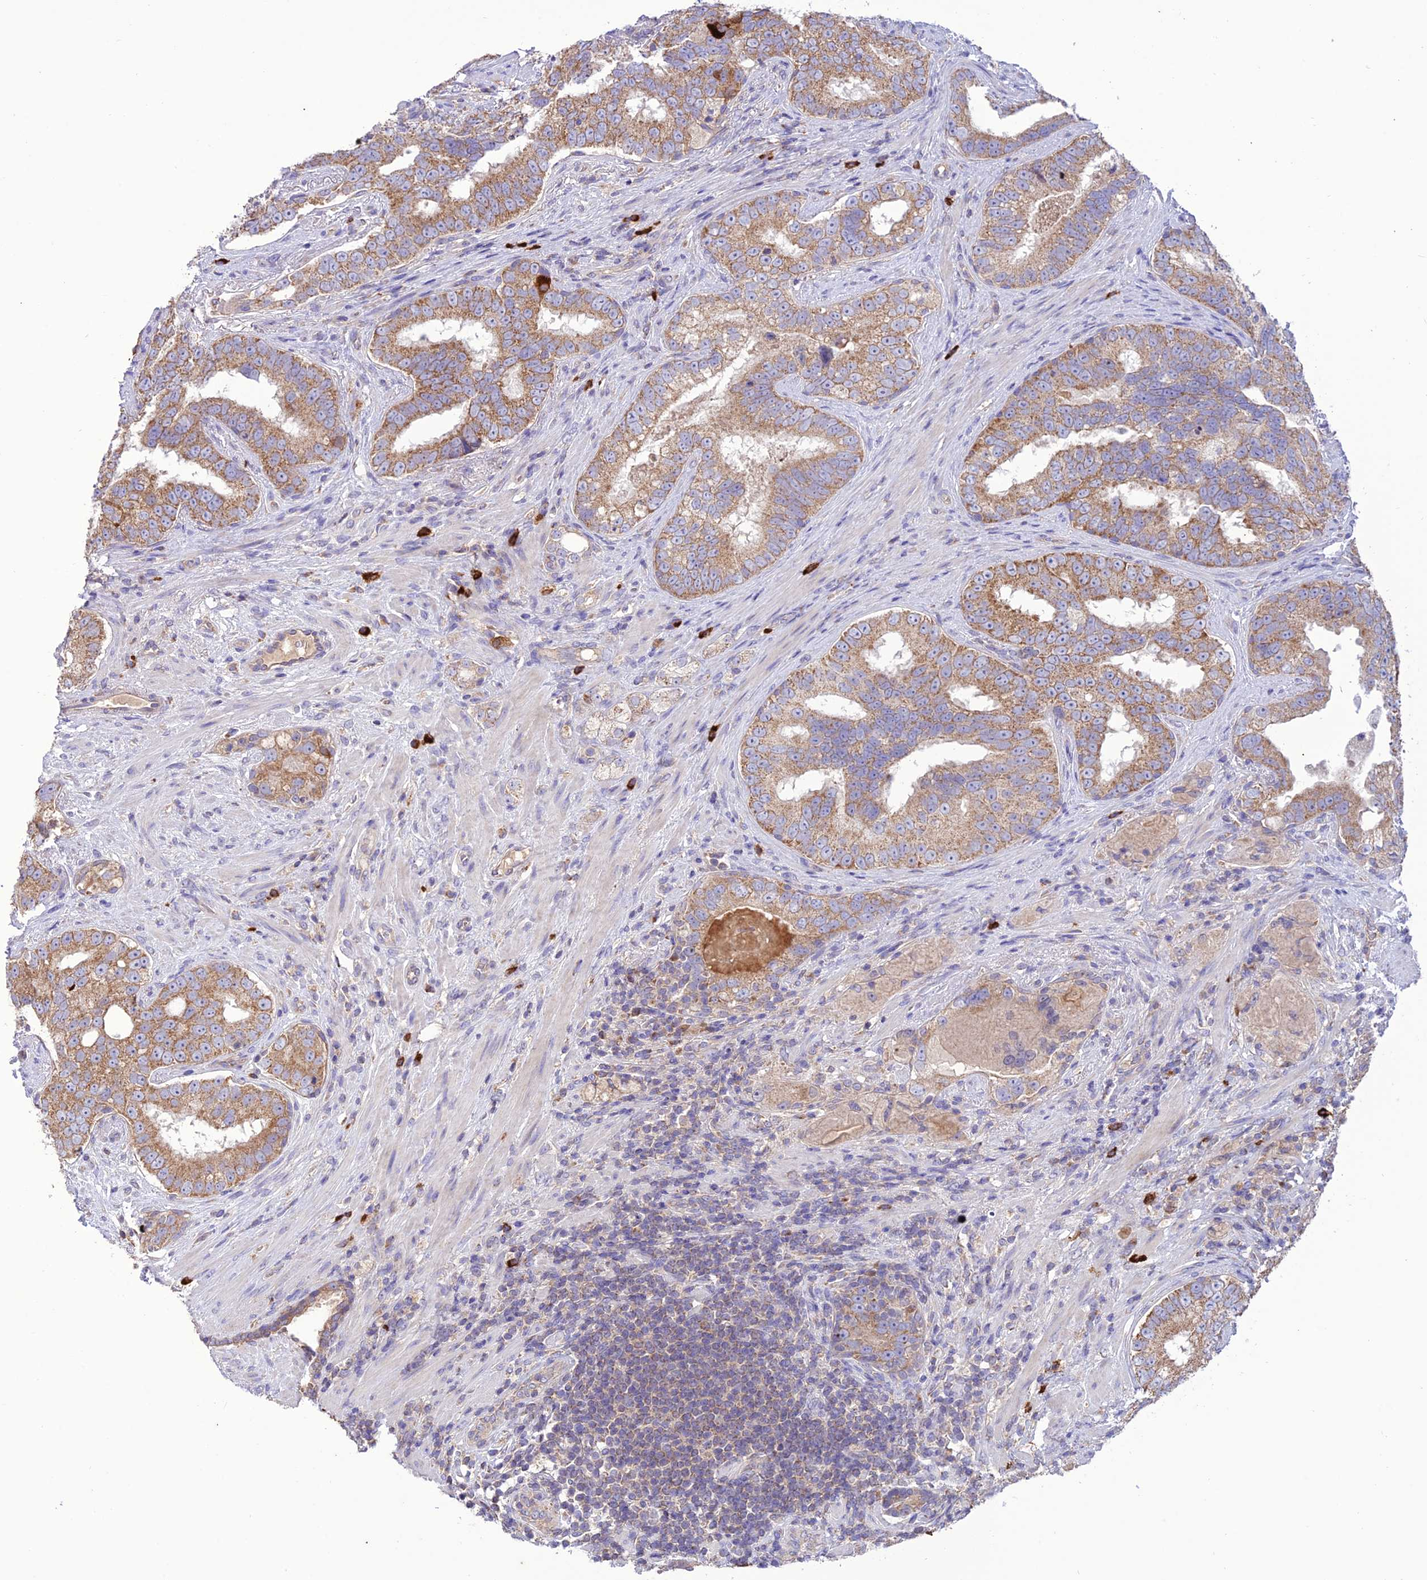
{"staining": {"intensity": "moderate", "quantity": ">75%", "location": "cytoplasmic/membranous"}, "tissue": "prostate cancer", "cell_type": "Tumor cells", "image_type": "cancer", "snomed": [{"axis": "morphology", "description": "Adenocarcinoma, High grade"}, {"axis": "topography", "description": "Prostate"}], "caption": "Immunohistochemical staining of human prostate cancer (adenocarcinoma (high-grade)) demonstrates medium levels of moderate cytoplasmic/membranous expression in about >75% of tumor cells. The staining was performed using DAB (3,3'-diaminobenzidine) to visualize the protein expression in brown, while the nuclei were stained in blue with hematoxylin (Magnification: 20x).", "gene": "NDUFAF1", "patient": {"sex": "male", "age": 70}}